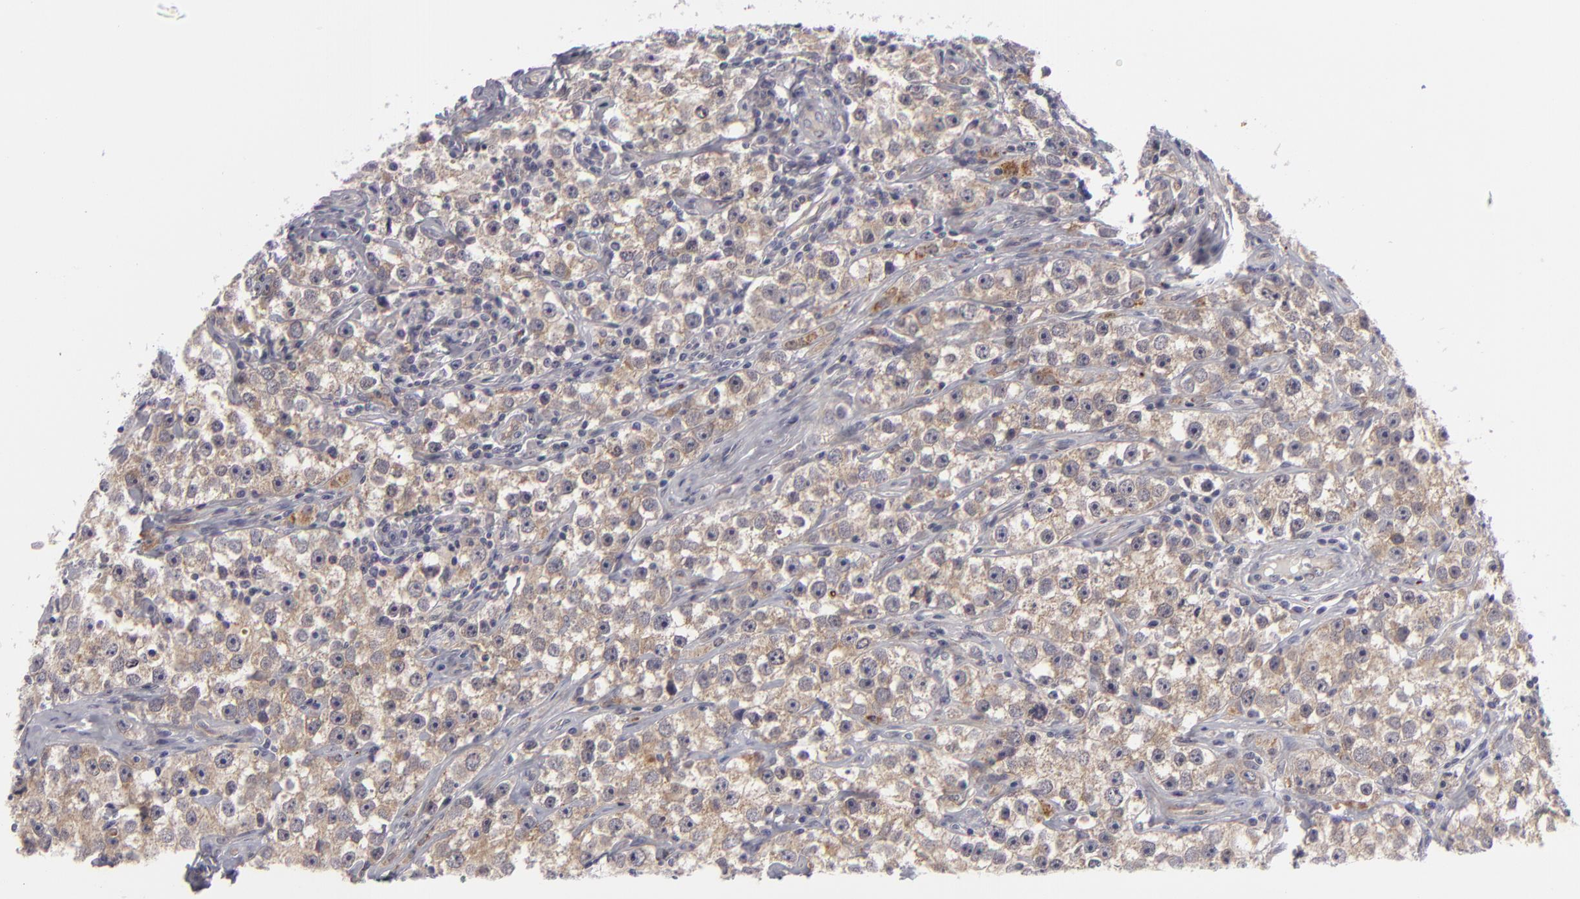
{"staining": {"intensity": "weak", "quantity": "25%-75%", "location": "cytoplasmic/membranous"}, "tissue": "testis cancer", "cell_type": "Tumor cells", "image_type": "cancer", "snomed": [{"axis": "morphology", "description": "Seminoma, NOS"}, {"axis": "topography", "description": "Testis"}], "caption": "Tumor cells display low levels of weak cytoplasmic/membranous positivity in approximately 25%-75% of cells in testis seminoma.", "gene": "ALCAM", "patient": {"sex": "male", "age": 32}}